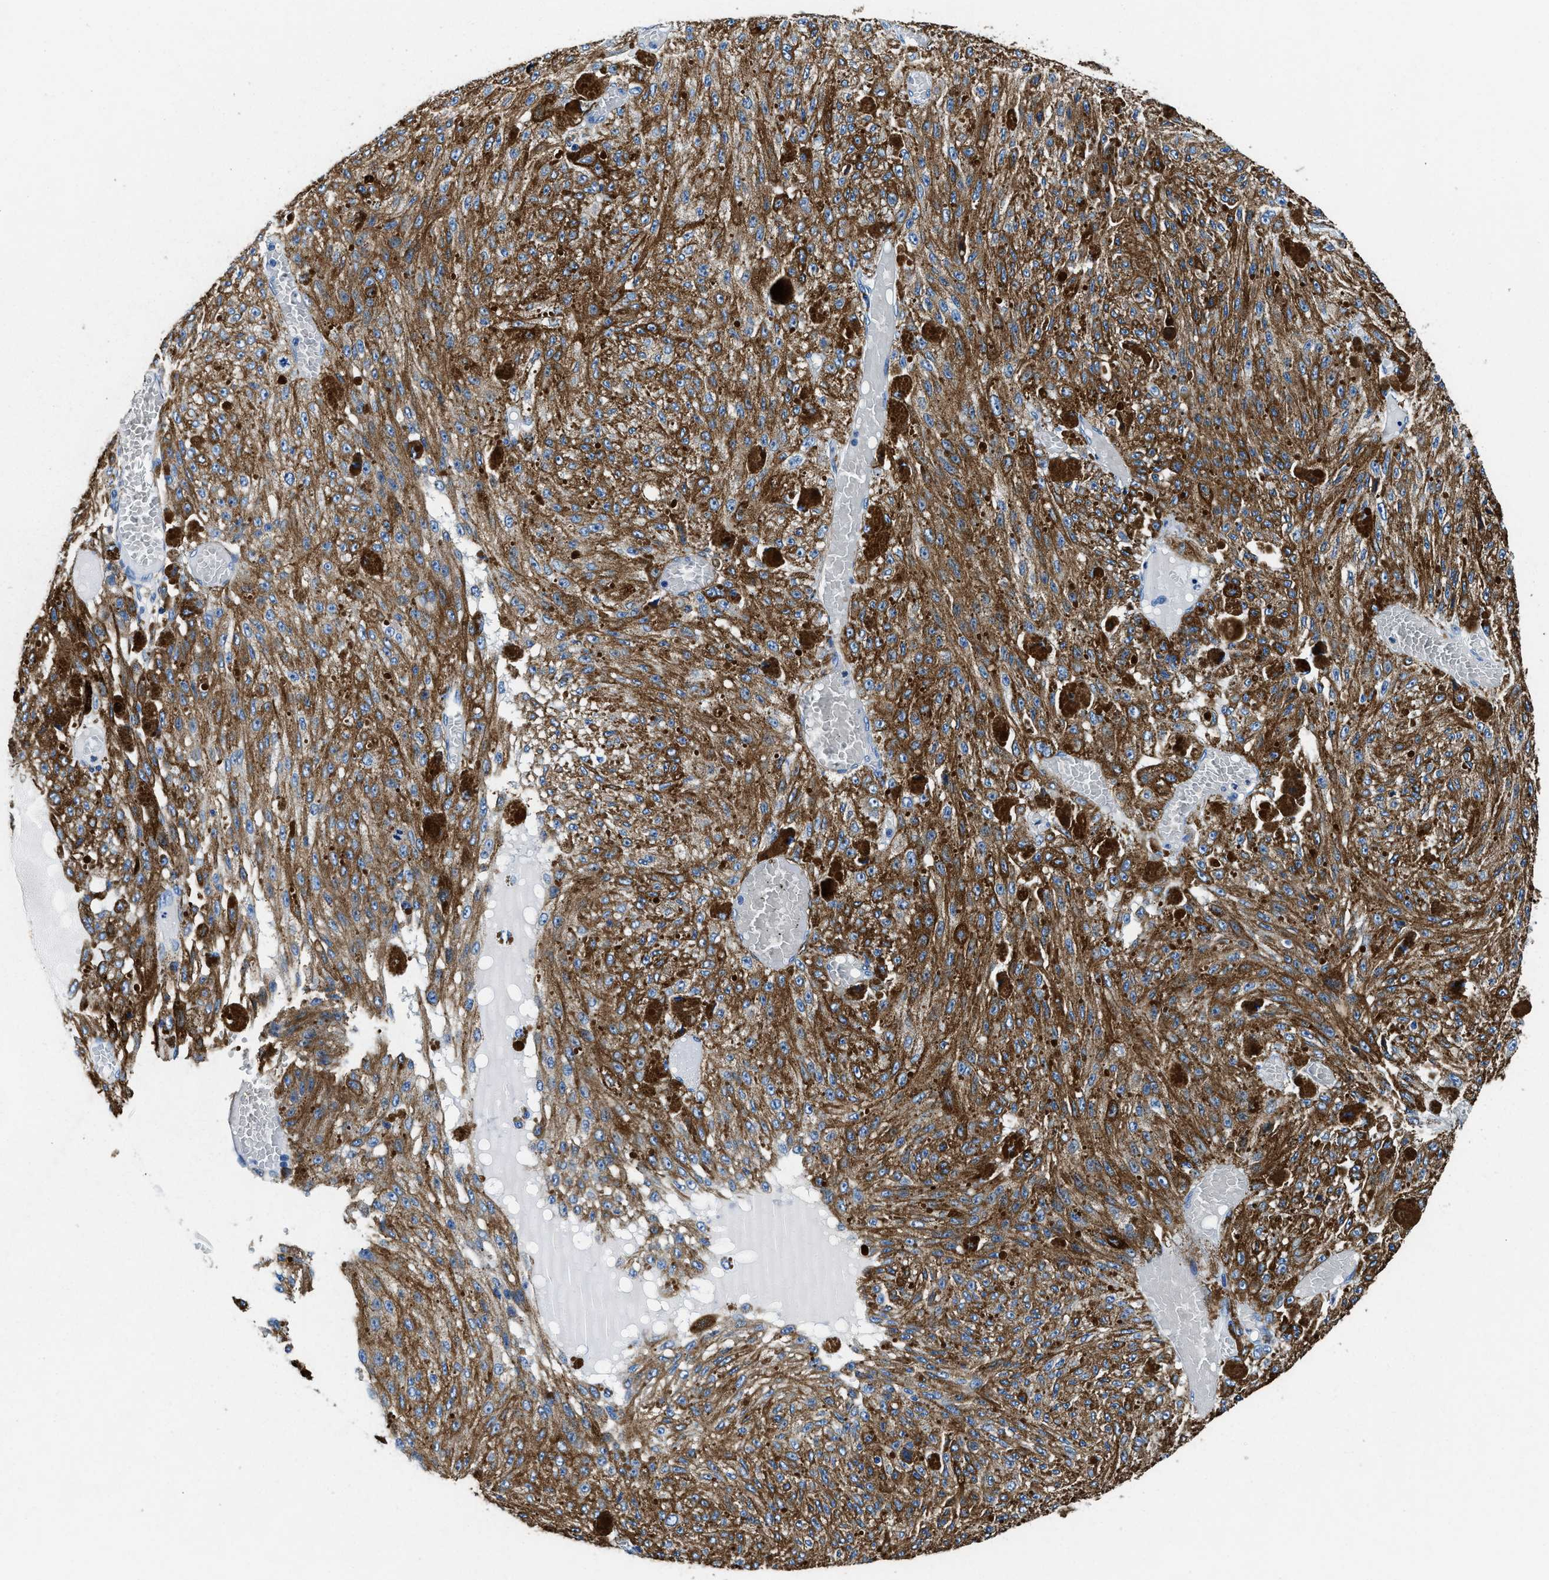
{"staining": {"intensity": "negative", "quantity": "none", "location": "none"}, "tissue": "melanoma", "cell_type": "Tumor cells", "image_type": "cancer", "snomed": [{"axis": "morphology", "description": "Malignant melanoma, NOS"}, {"axis": "topography", "description": "Other"}], "caption": "Melanoma was stained to show a protein in brown. There is no significant positivity in tumor cells. Nuclei are stained in blue.", "gene": "TEX261", "patient": {"sex": "male", "age": 79}}